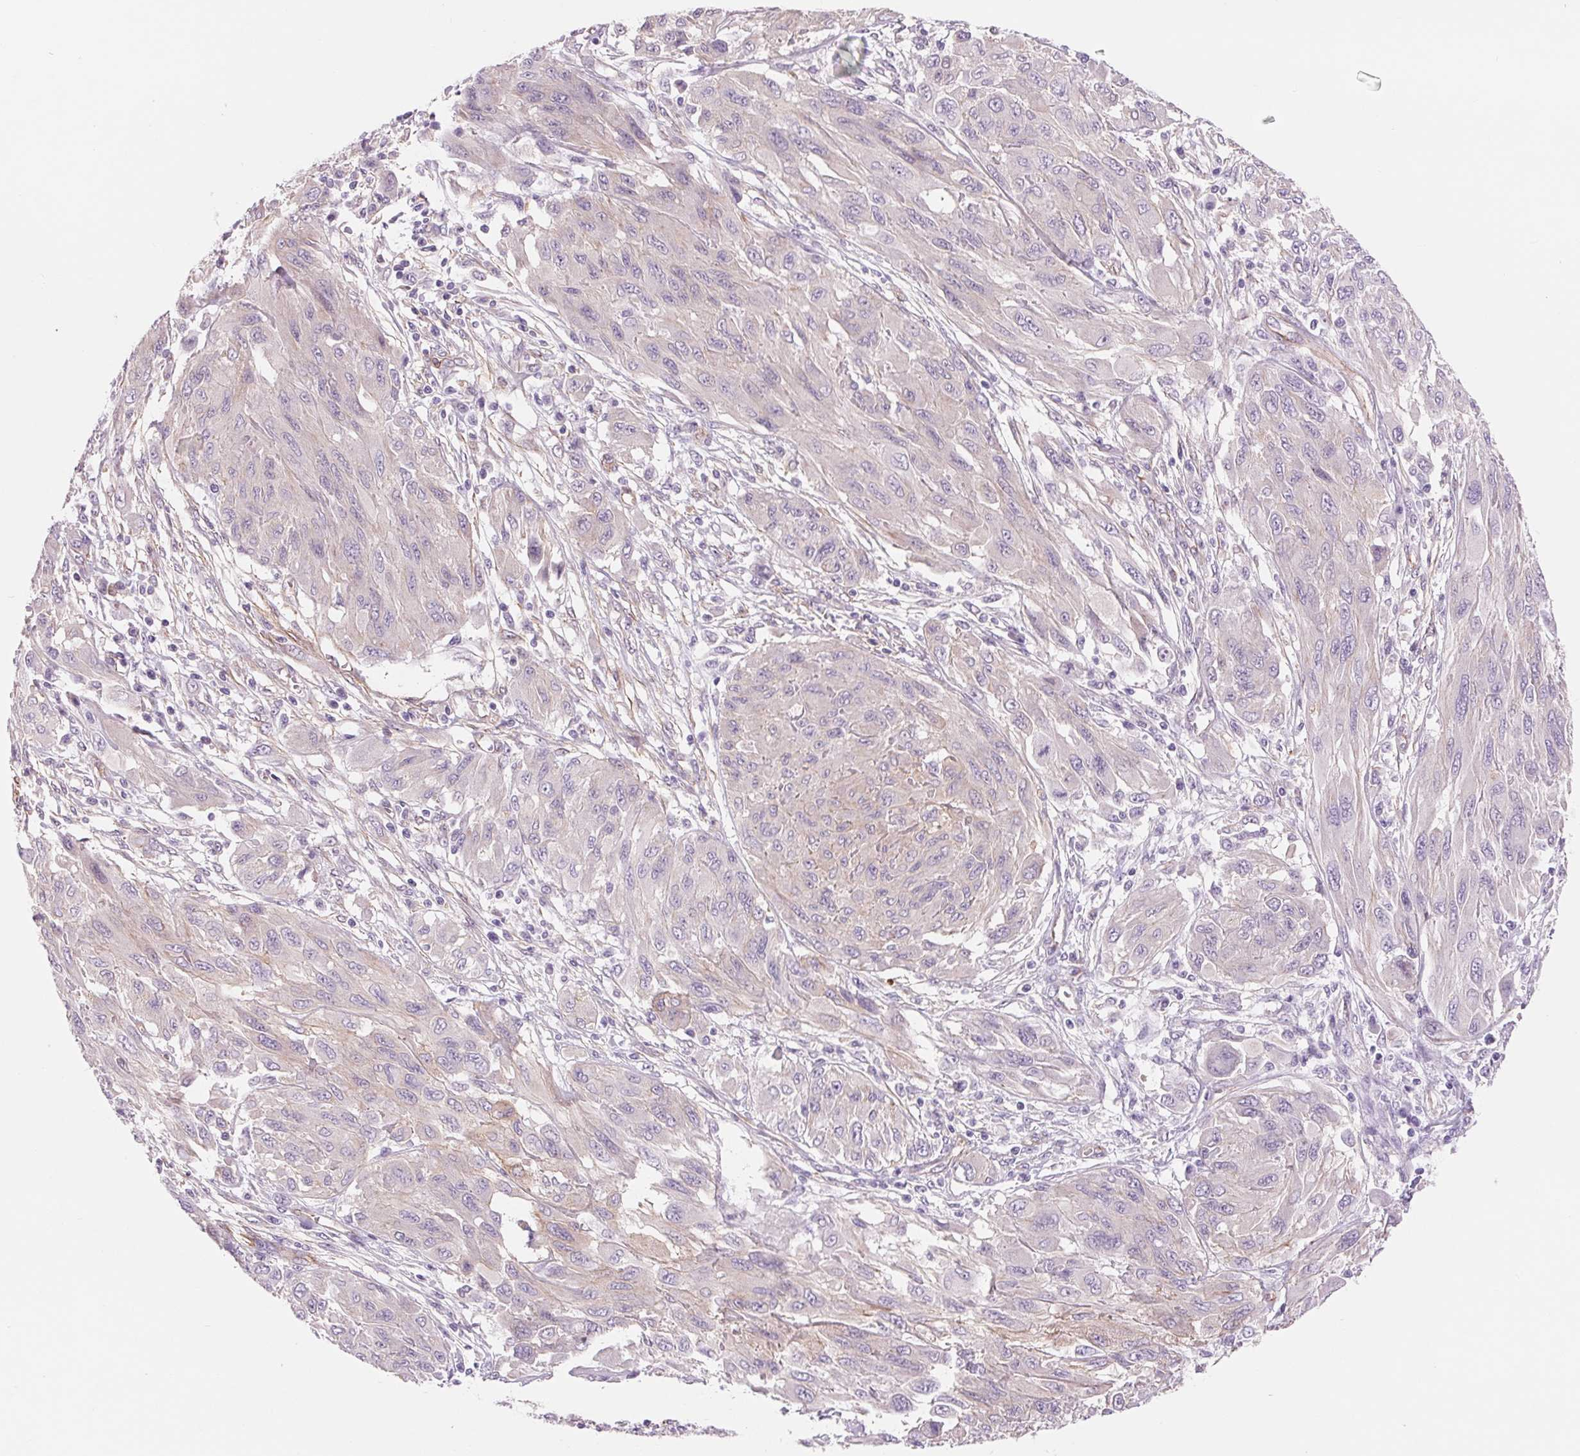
{"staining": {"intensity": "weak", "quantity": "<25%", "location": "cytoplasmic/membranous"}, "tissue": "melanoma", "cell_type": "Tumor cells", "image_type": "cancer", "snomed": [{"axis": "morphology", "description": "Malignant melanoma, NOS"}, {"axis": "topography", "description": "Skin"}], "caption": "High magnification brightfield microscopy of melanoma stained with DAB (3,3'-diaminobenzidine) (brown) and counterstained with hematoxylin (blue): tumor cells show no significant staining.", "gene": "DIXDC1", "patient": {"sex": "female", "age": 91}}